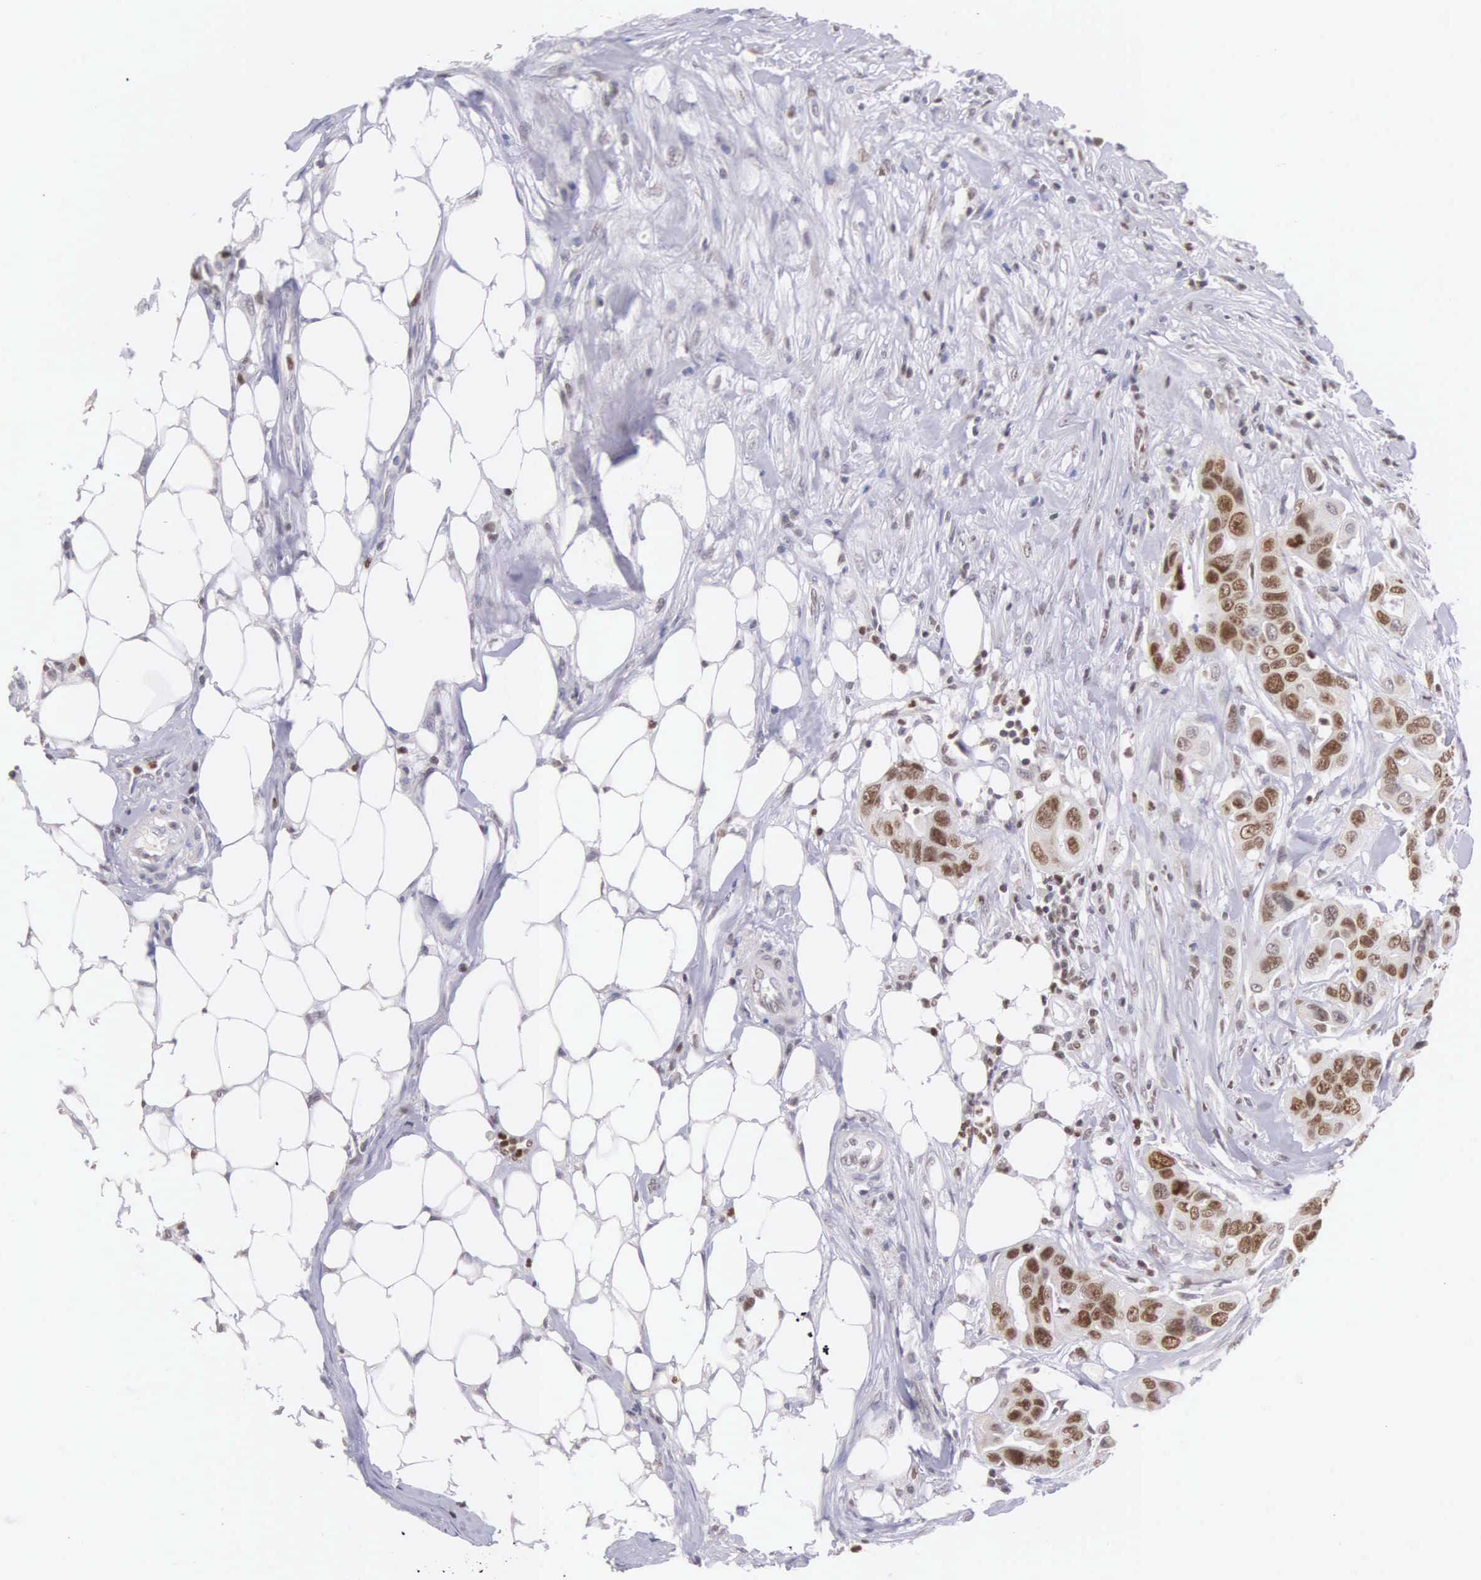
{"staining": {"intensity": "moderate", "quantity": ">75%", "location": "nuclear"}, "tissue": "colorectal cancer", "cell_type": "Tumor cells", "image_type": "cancer", "snomed": [{"axis": "morphology", "description": "Adenocarcinoma, NOS"}, {"axis": "topography", "description": "Colon"}], "caption": "IHC micrograph of neoplastic tissue: colorectal adenocarcinoma stained using IHC exhibits medium levels of moderate protein expression localized specifically in the nuclear of tumor cells, appearing as a nuclear brown color.", "gene": "VRK1", "patient": {"sex": "female", "age": 70}}